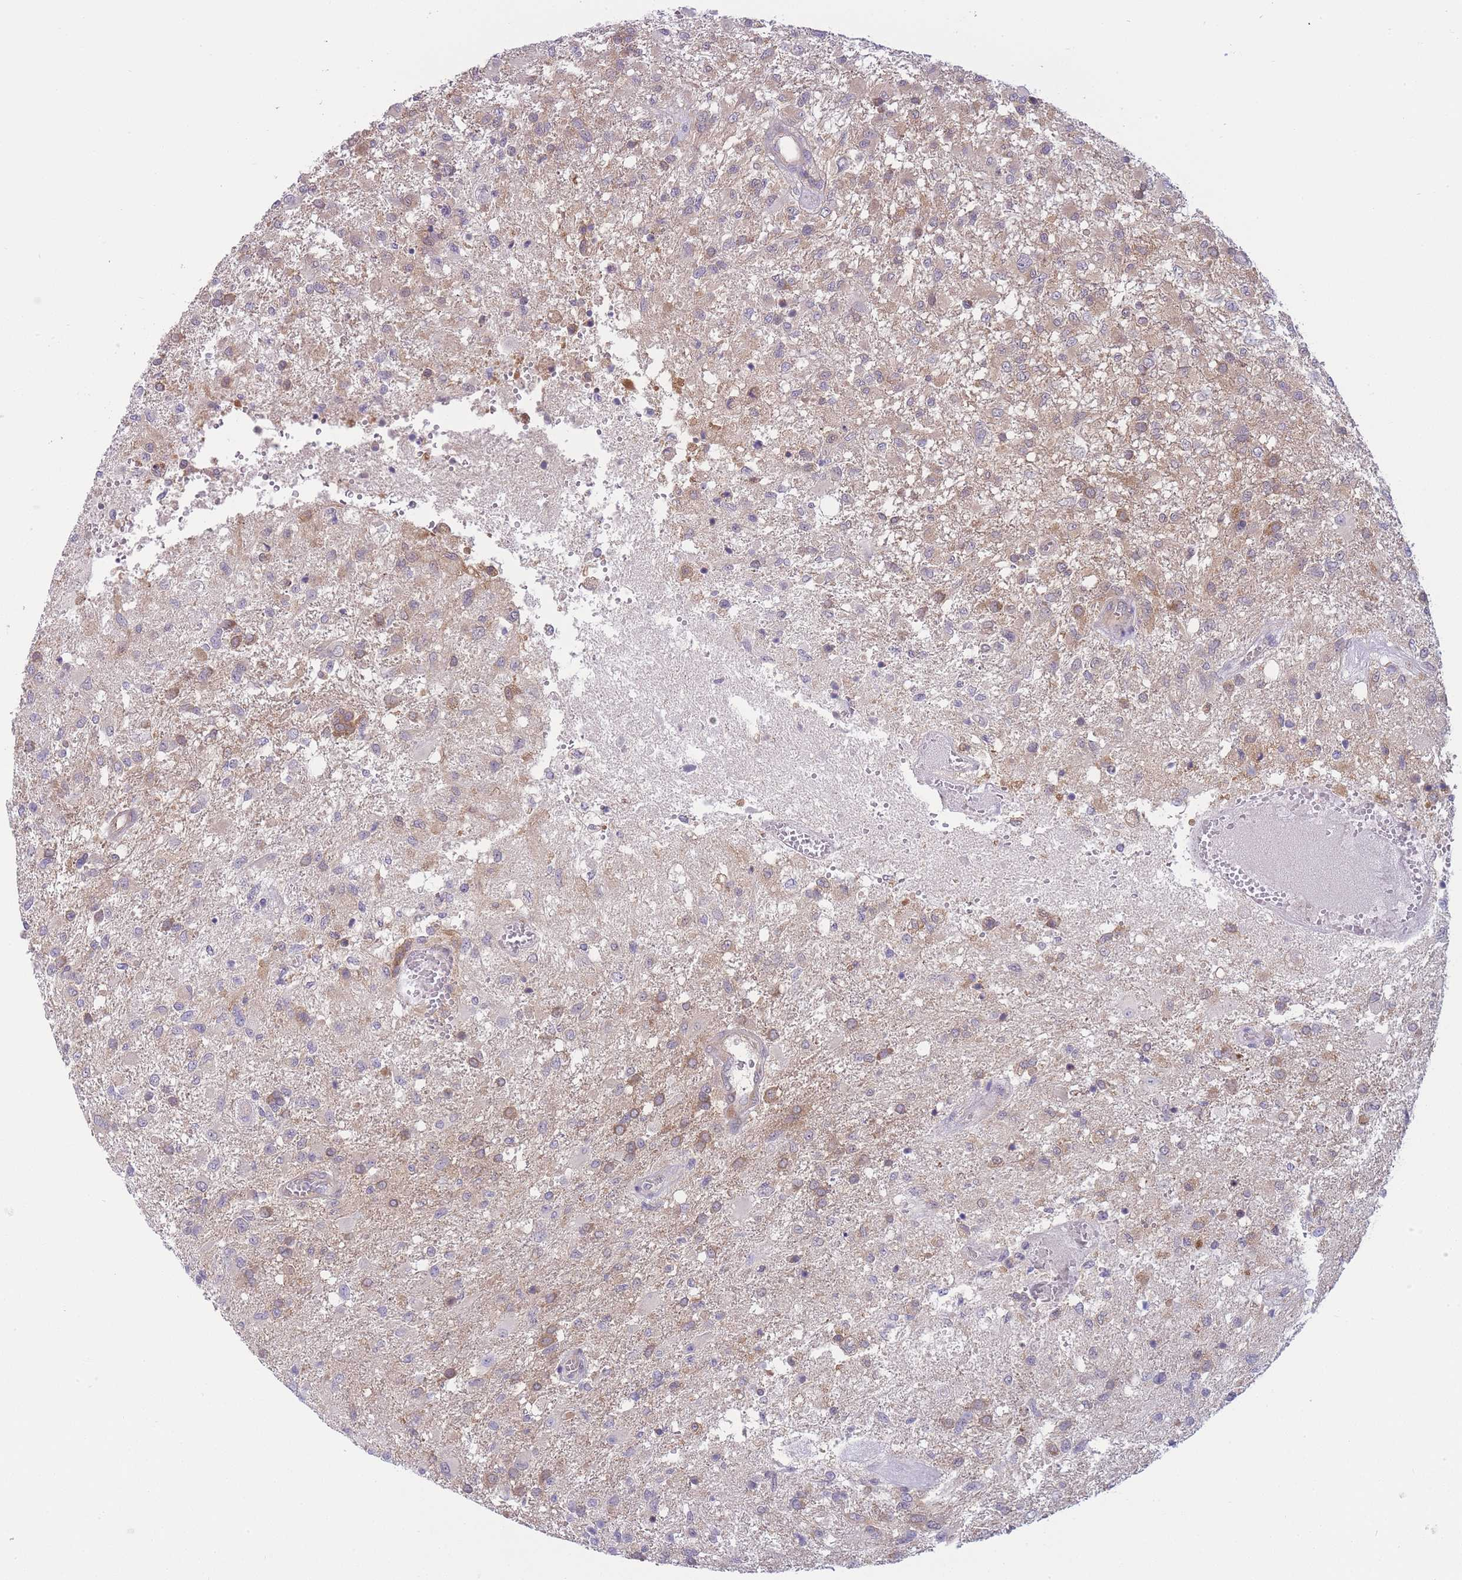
{"staining": {"intensity": "weak", "quantity": "<25%", "location": "cytoplasmic/membranous"}, "tissue": "glioma", "cell_type": "Tumor cells", "image_type": "cancer", "snomed": [{"axis": "morphology", "description": "Glioma, malignant, High grade"}, {"axis": "topography", "description": "Brain"}], "caption": "An image of human glioma is negative for staining in tumor cells.", "gene": "PFDN6", "patient": {"sex": "female", "age": 74}}